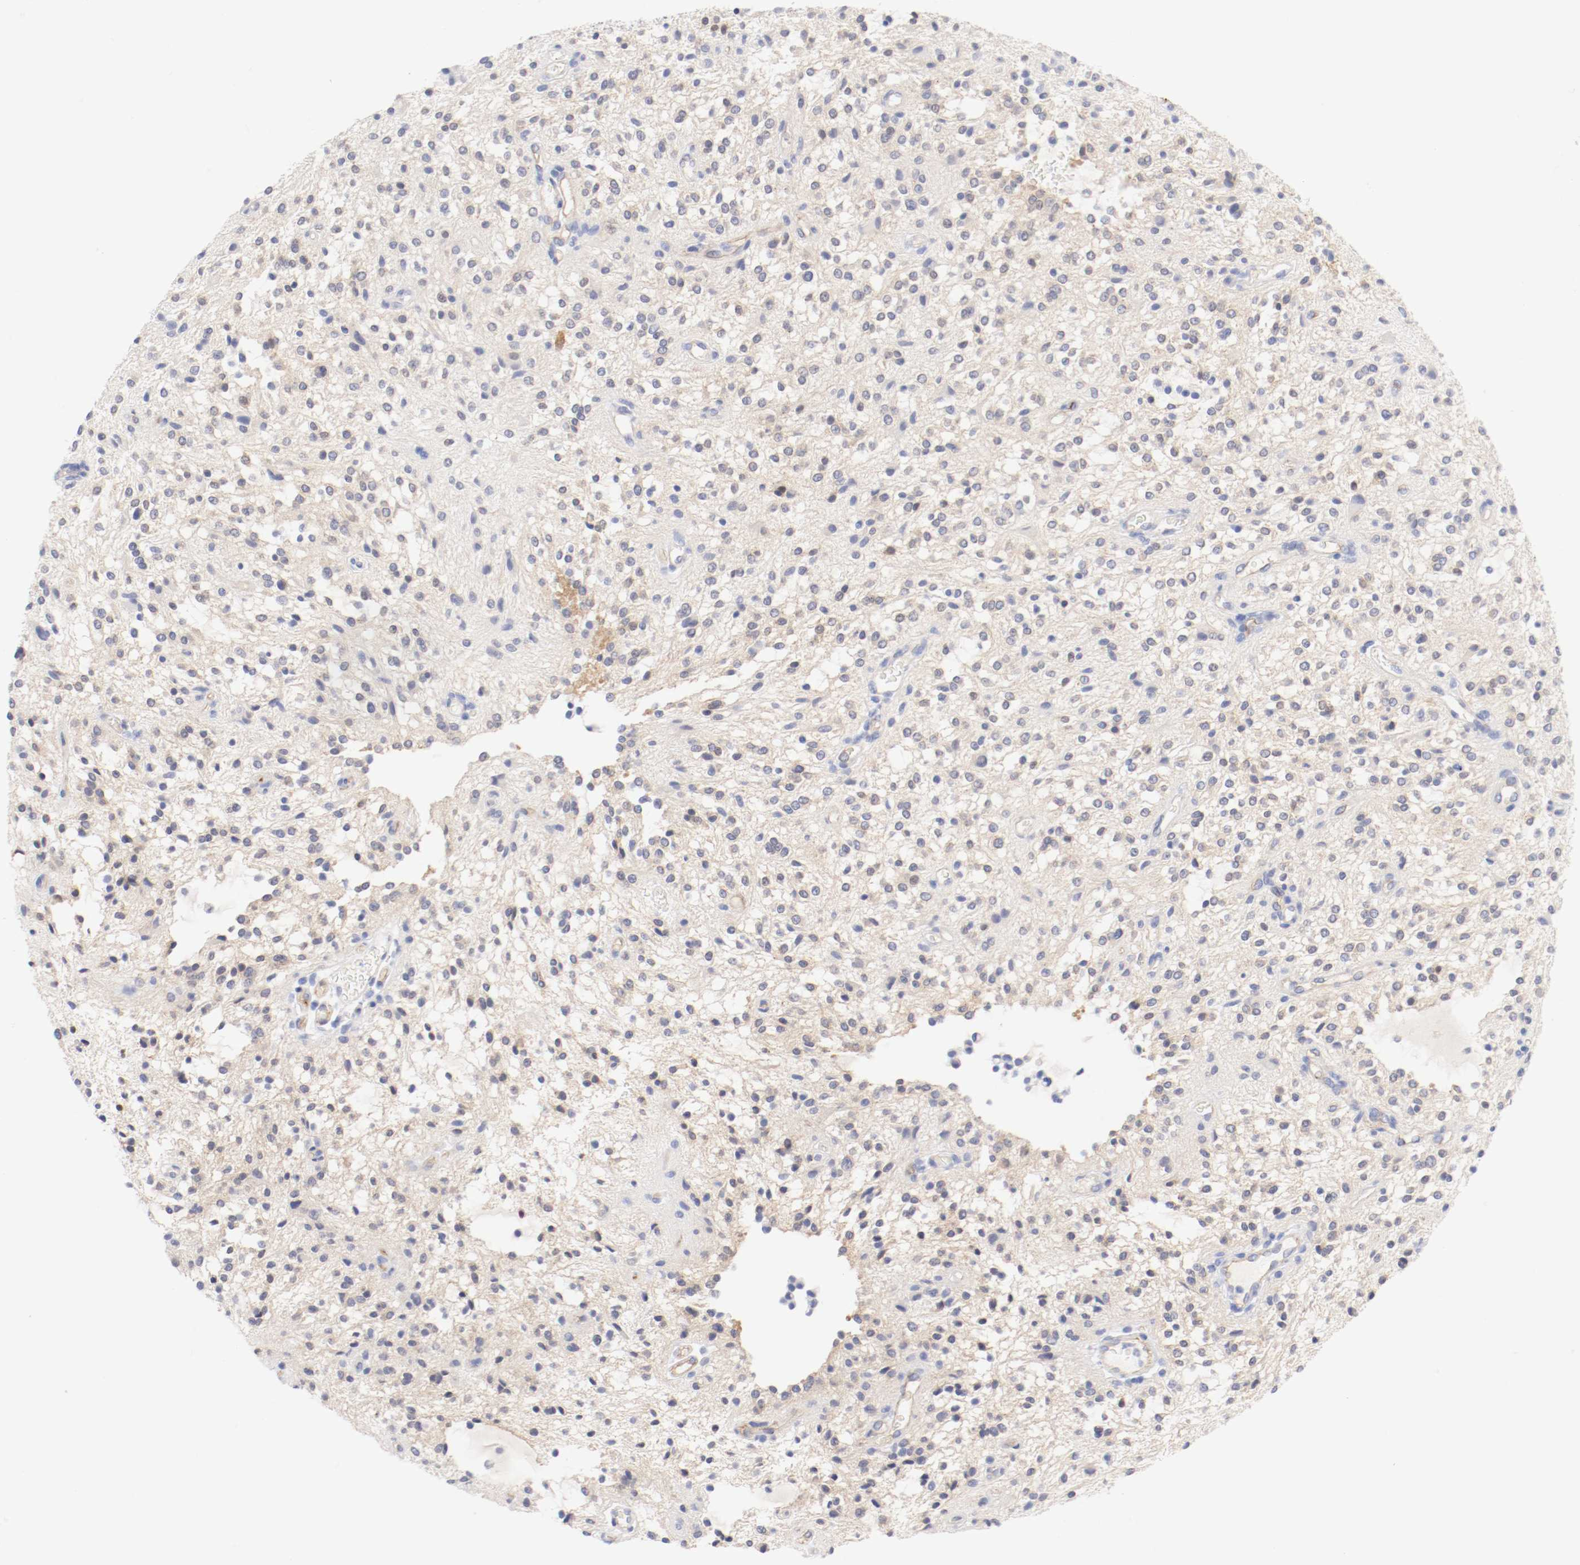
{"staining": {"intensity": "negative", "quantity": "none", "location": "none"}, "tissue": "glioma", "cell_type": "Tumor cells", "image_type": "cancer", "snomed": [{"axis": "morphology", "description": "Glioma, malignant, NOS"}, {"axis": "topography", "description": "Cerebellum"}], "caption": "Immunohistochemistry of human glioma (malignant) reveals no expression in tumor cells.", "gene": "HOMER1", "patient": {"sex": "female", "age": 10}}